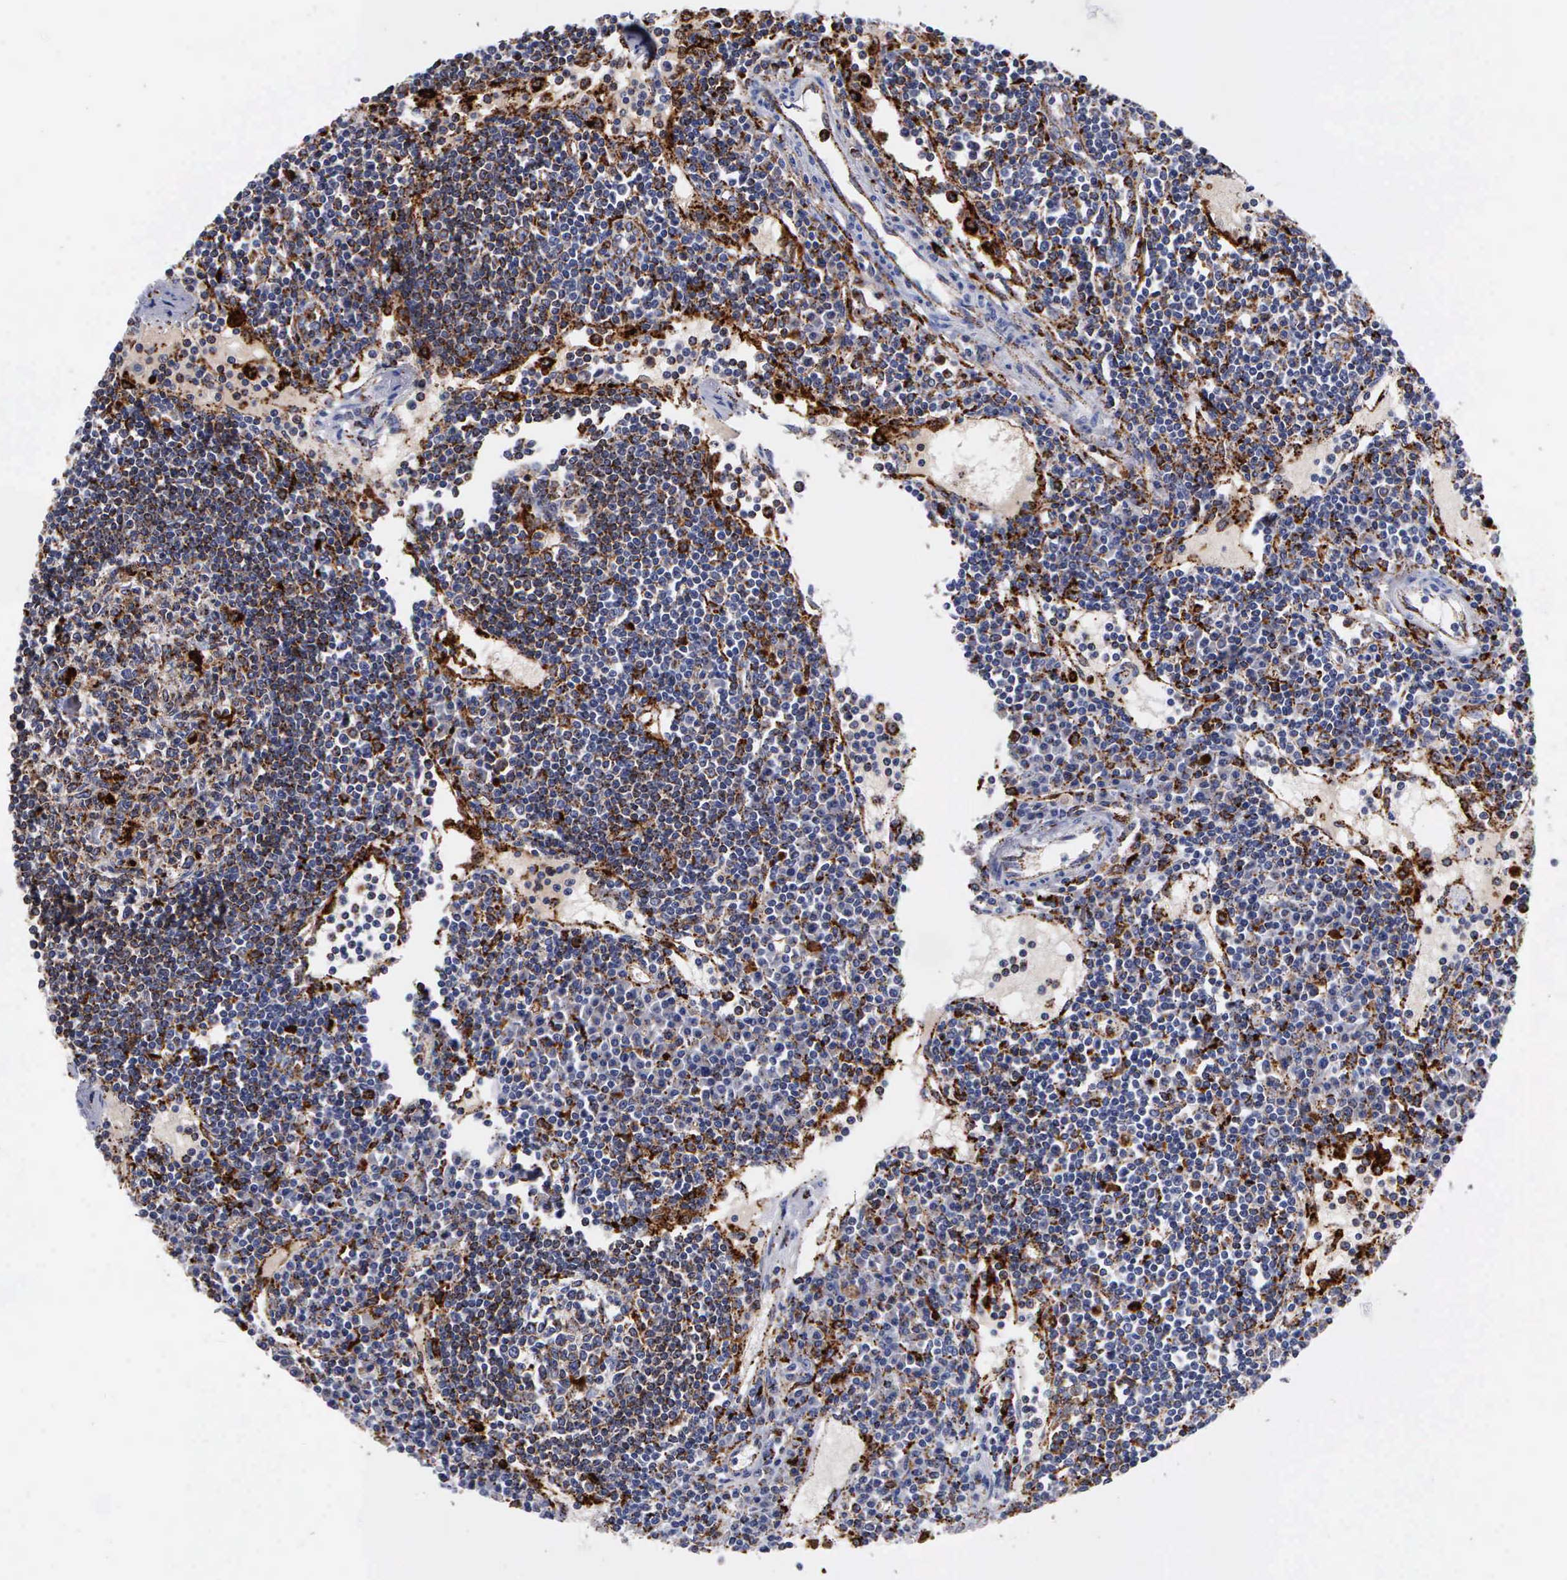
{"staining": {"intensity": "strong", "quantity": "25%-75%", "location": "cytoplasmic/membranous"}, "tissue": "lymph node", "cell_type": "Germinal center cells", "image_type": "normal", "snomed": [{"axis": "morphology", "description": "Normal tissue, NOS"}, {"axis": "topography", "description": "Lymph node"}], "caption": "Immunohistochemical staining of normal lymph node reveals high levels of strong cytoplasmic/membranous staining in about 25%-75% of germinal center cells.", "gene": "CTSH", "patient": {"sex": "female", "age": 62}}